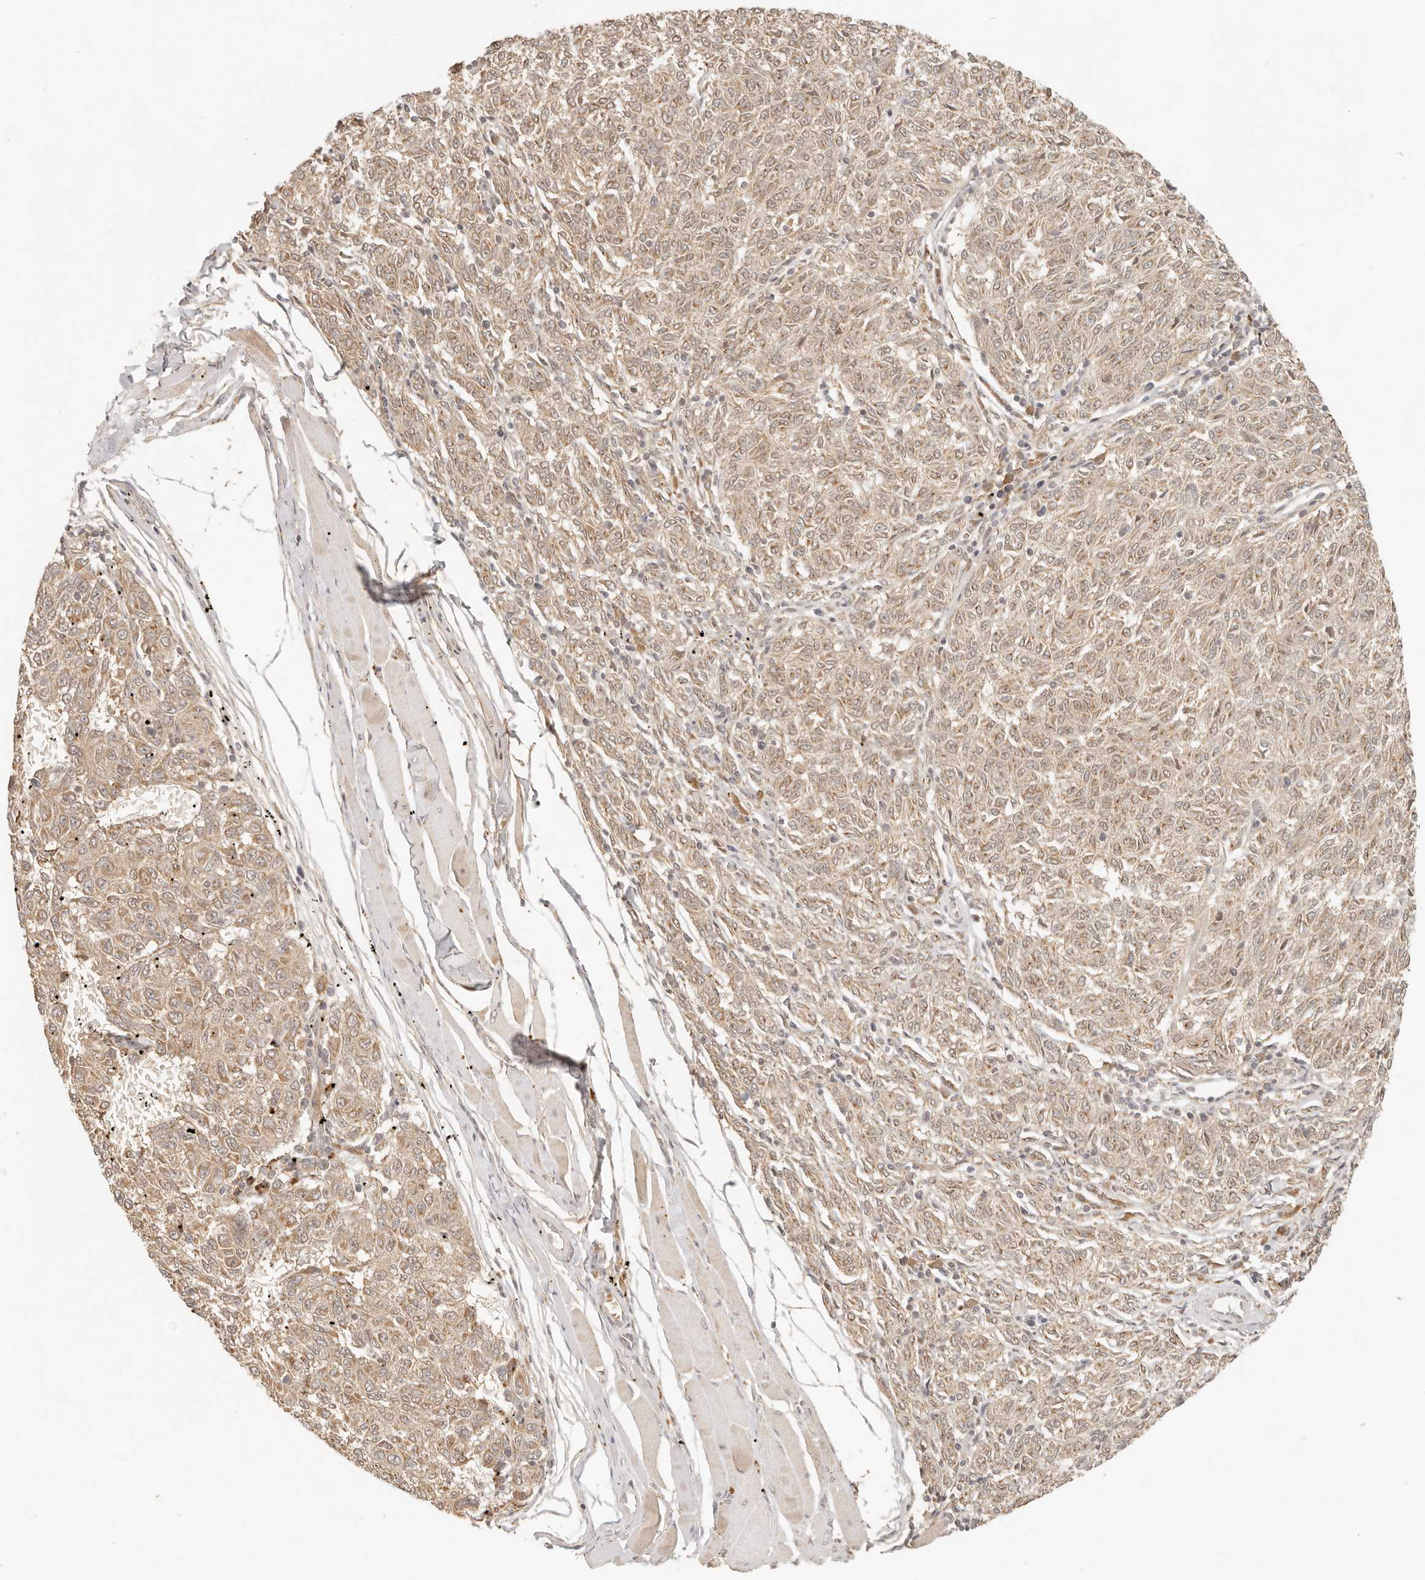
{"staining": {"intensity": "weak", "quantity": ">75%", "location": "cytoplasmic/membranous,nuclear"}, "tissue": "melanoma", "cell_type": "Tumor cells", "image_type": "cancer", "snomed": [{"axis": "morphology", "description": "Malignant melanoma, NOS"}, {"axis": "topography", "description": "Skin"}], "caption": "A photomicrograph of malignant melanoma stained for a protein demonstrates weak cytoplasmic/membranous and nuclear brown staining in tumor cells.", "gene": "INTS11", "patient": {"sex": "female", "age": 72}}